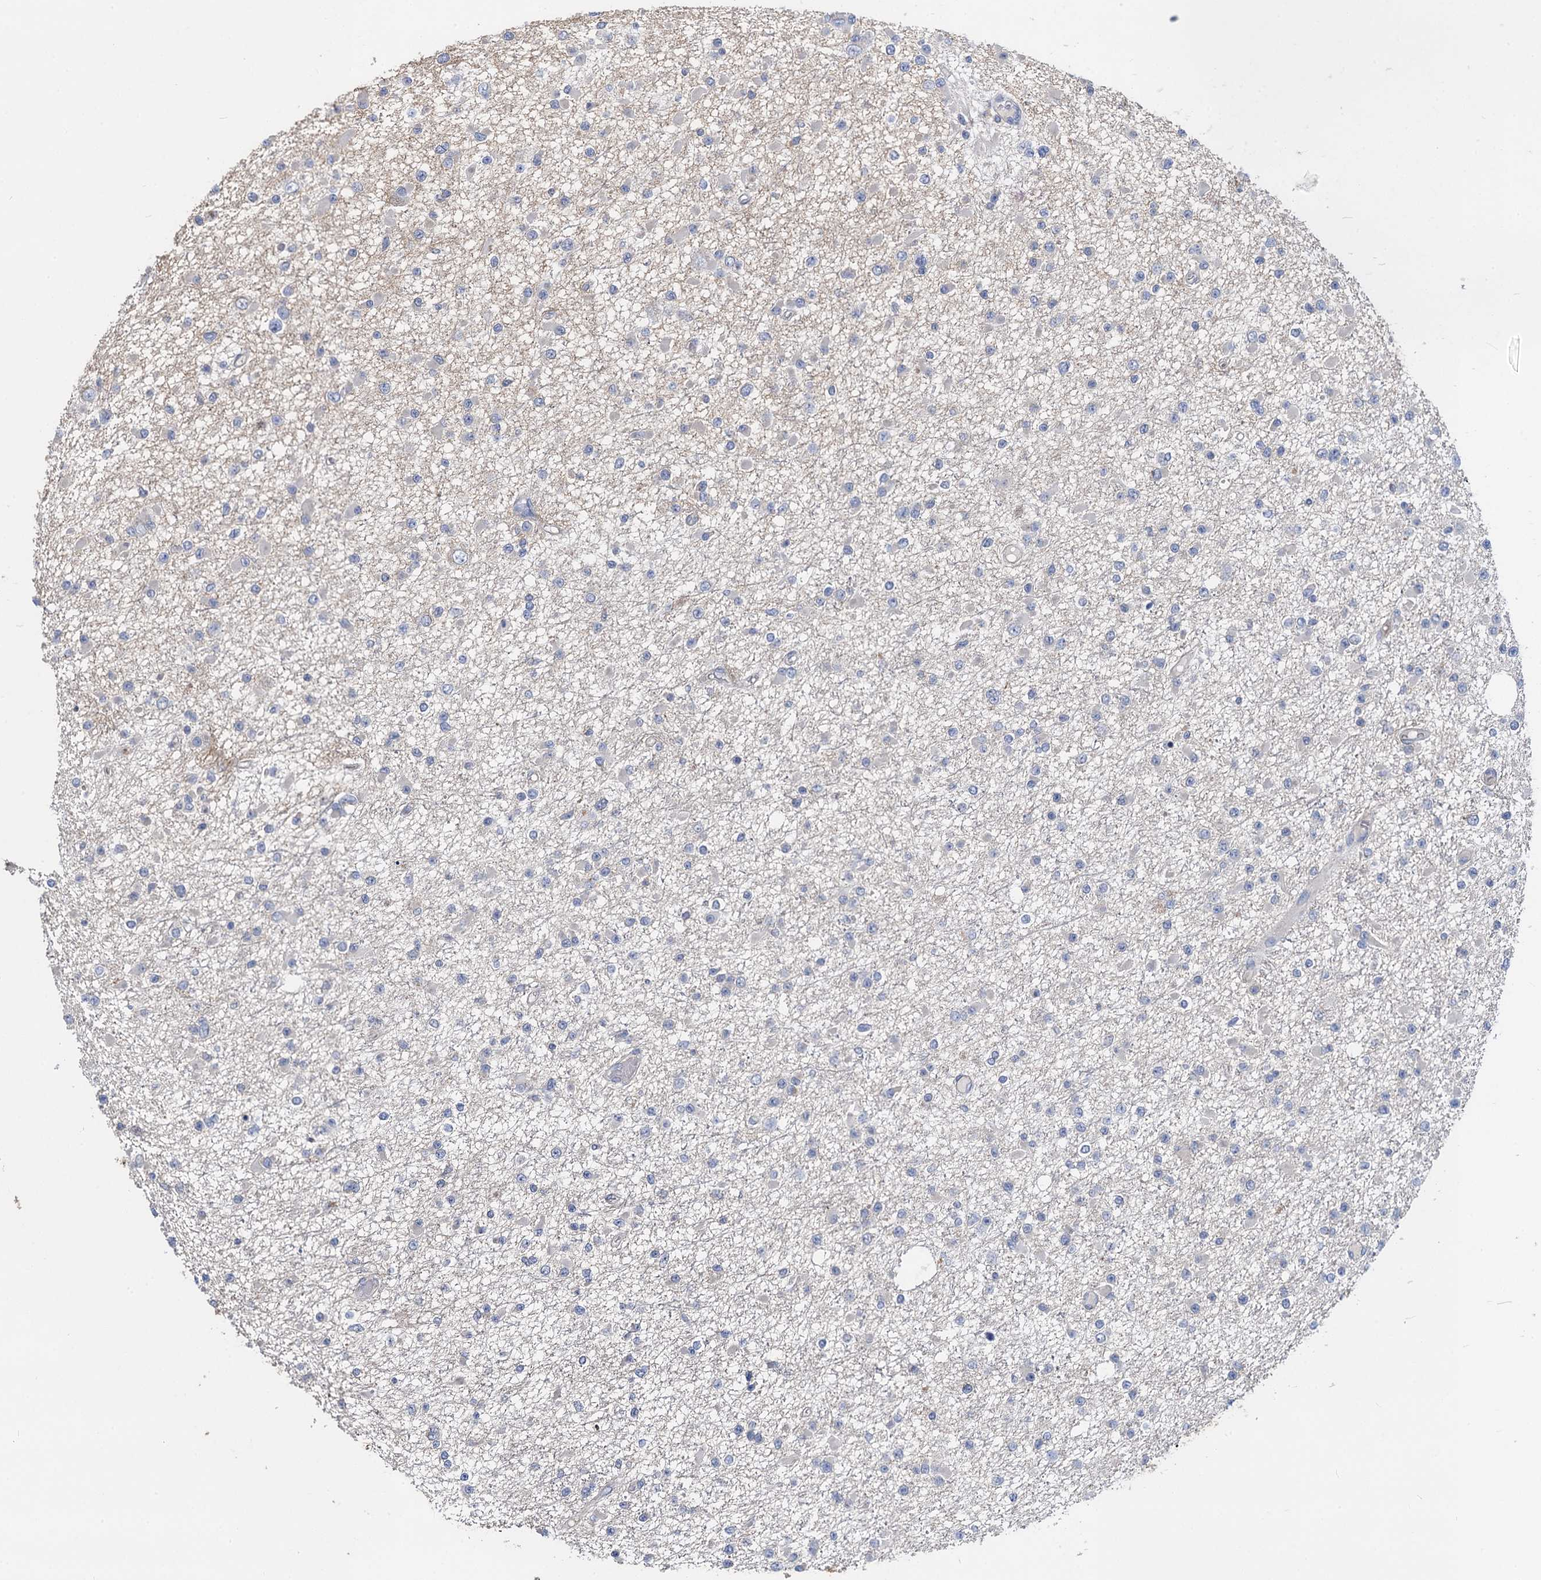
{"staining": {"intensity": "negative", "quantity": "none", "location": "none"}, "tissue": "glioma", "cell_type": "Tumor cells", "image_type": "cancer", "snomed": [{"axis": "morphology", "description": "Glioma, malignant, Low grade"}, {"axis": "topography", "description": "Brain"}], "caption": "IHC photomicrograph of malignant low-grade glioma stained for a protein (brown), which displays no expression in tumor cells. (Immunohistochemistry, brightfield microscopy, high magnification).", "gene": "SNAP29", "patient": {"sex": "female", "age": 22}}